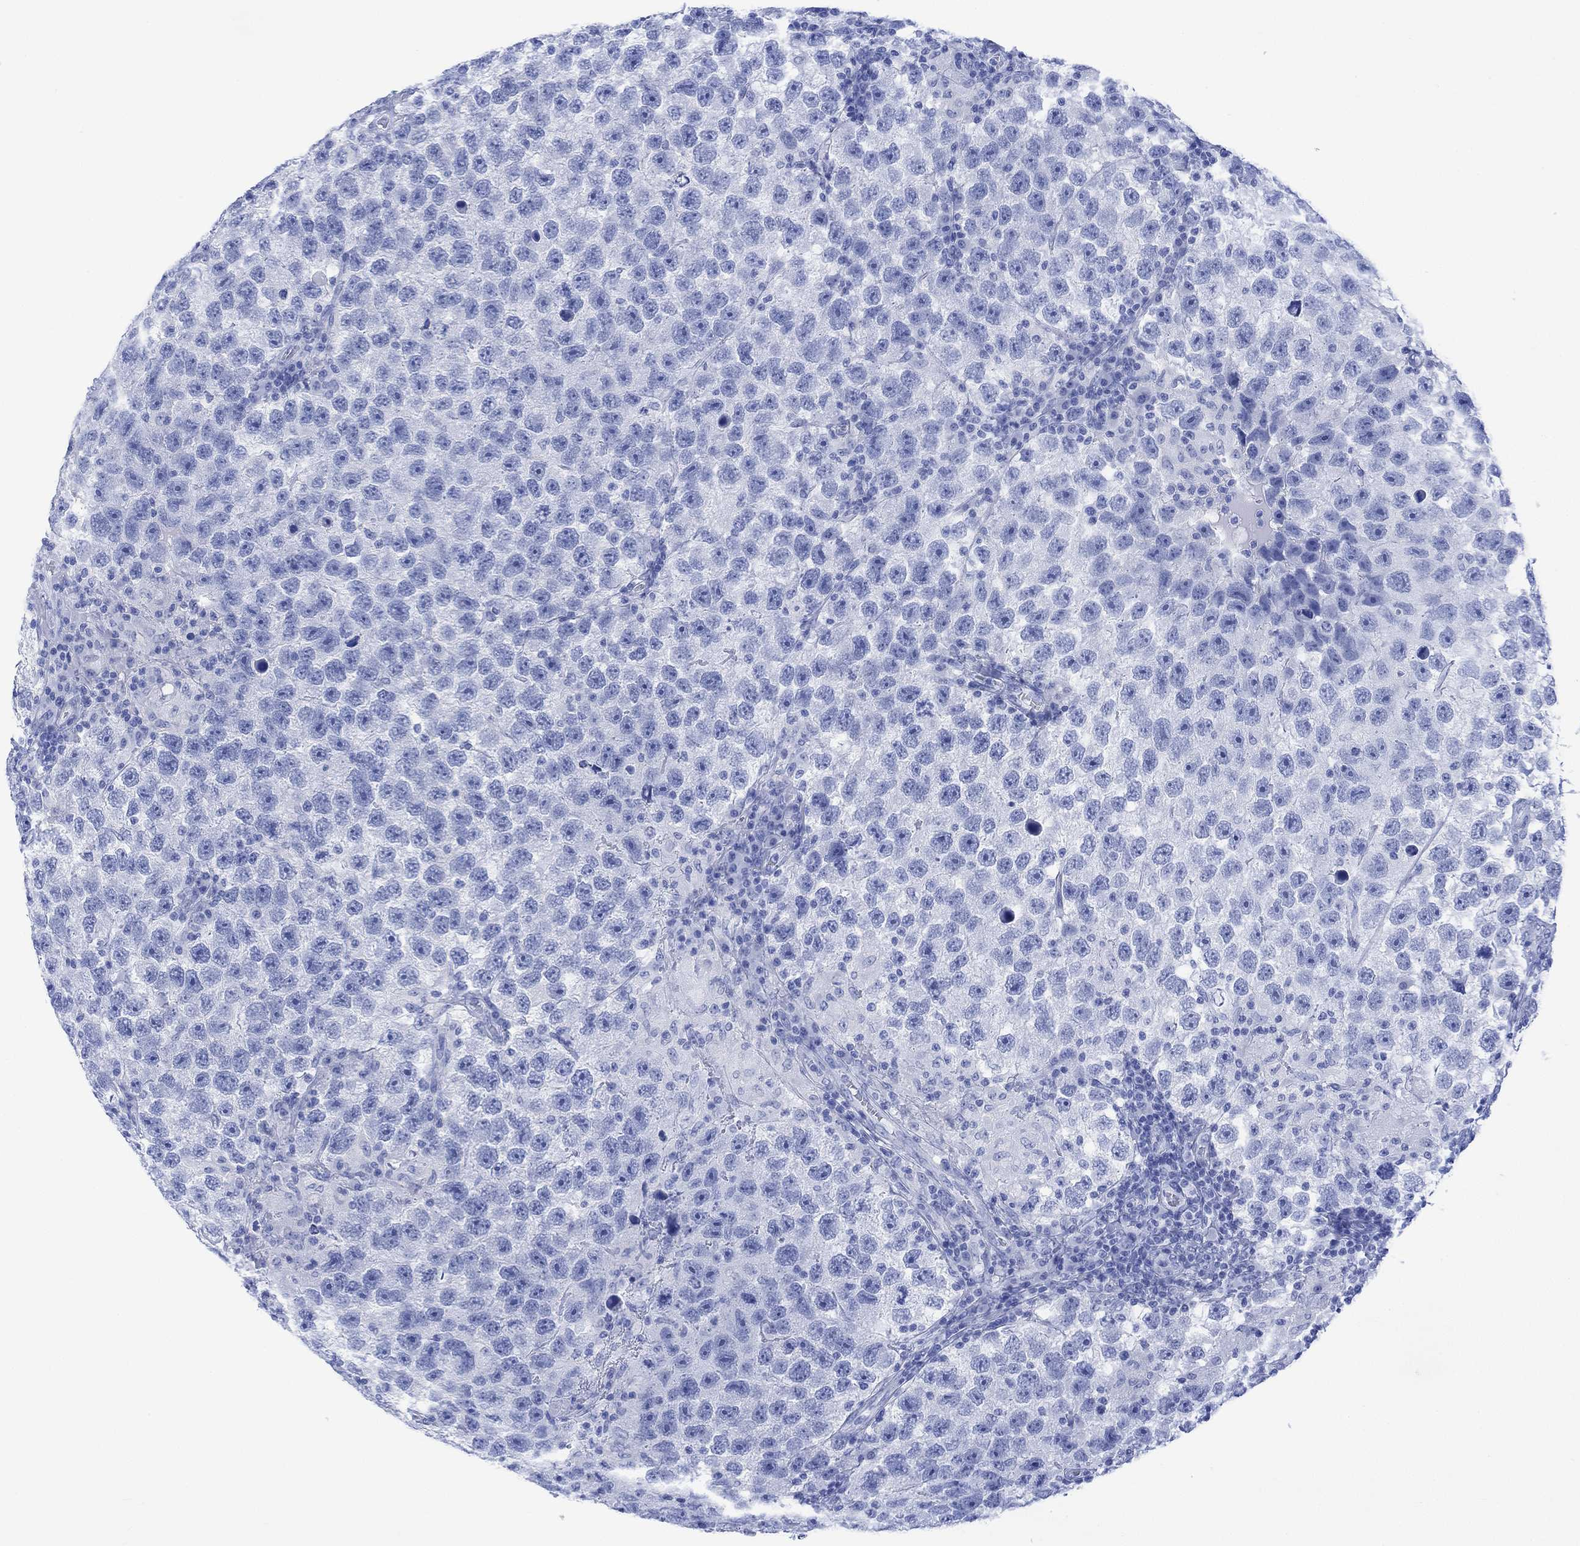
{"staining": {"intensity": "negative", "quantity": "none", "location": "none"}, "tissue": "testis cancer", "cell_type": "Tumor cells", "image_type": "cancer", "snomed": [{"axis": "morphology", "description": "Seminoma, NOS"}, {"axis": "topography", "description": "Testis"}], "caption": "This is an immunohistochemistry micrograph of testis cancer (seminoma). There is no staining in tumor cells.", "gene": "CELF4", "patient": {"sex": "male", "age": 26}}